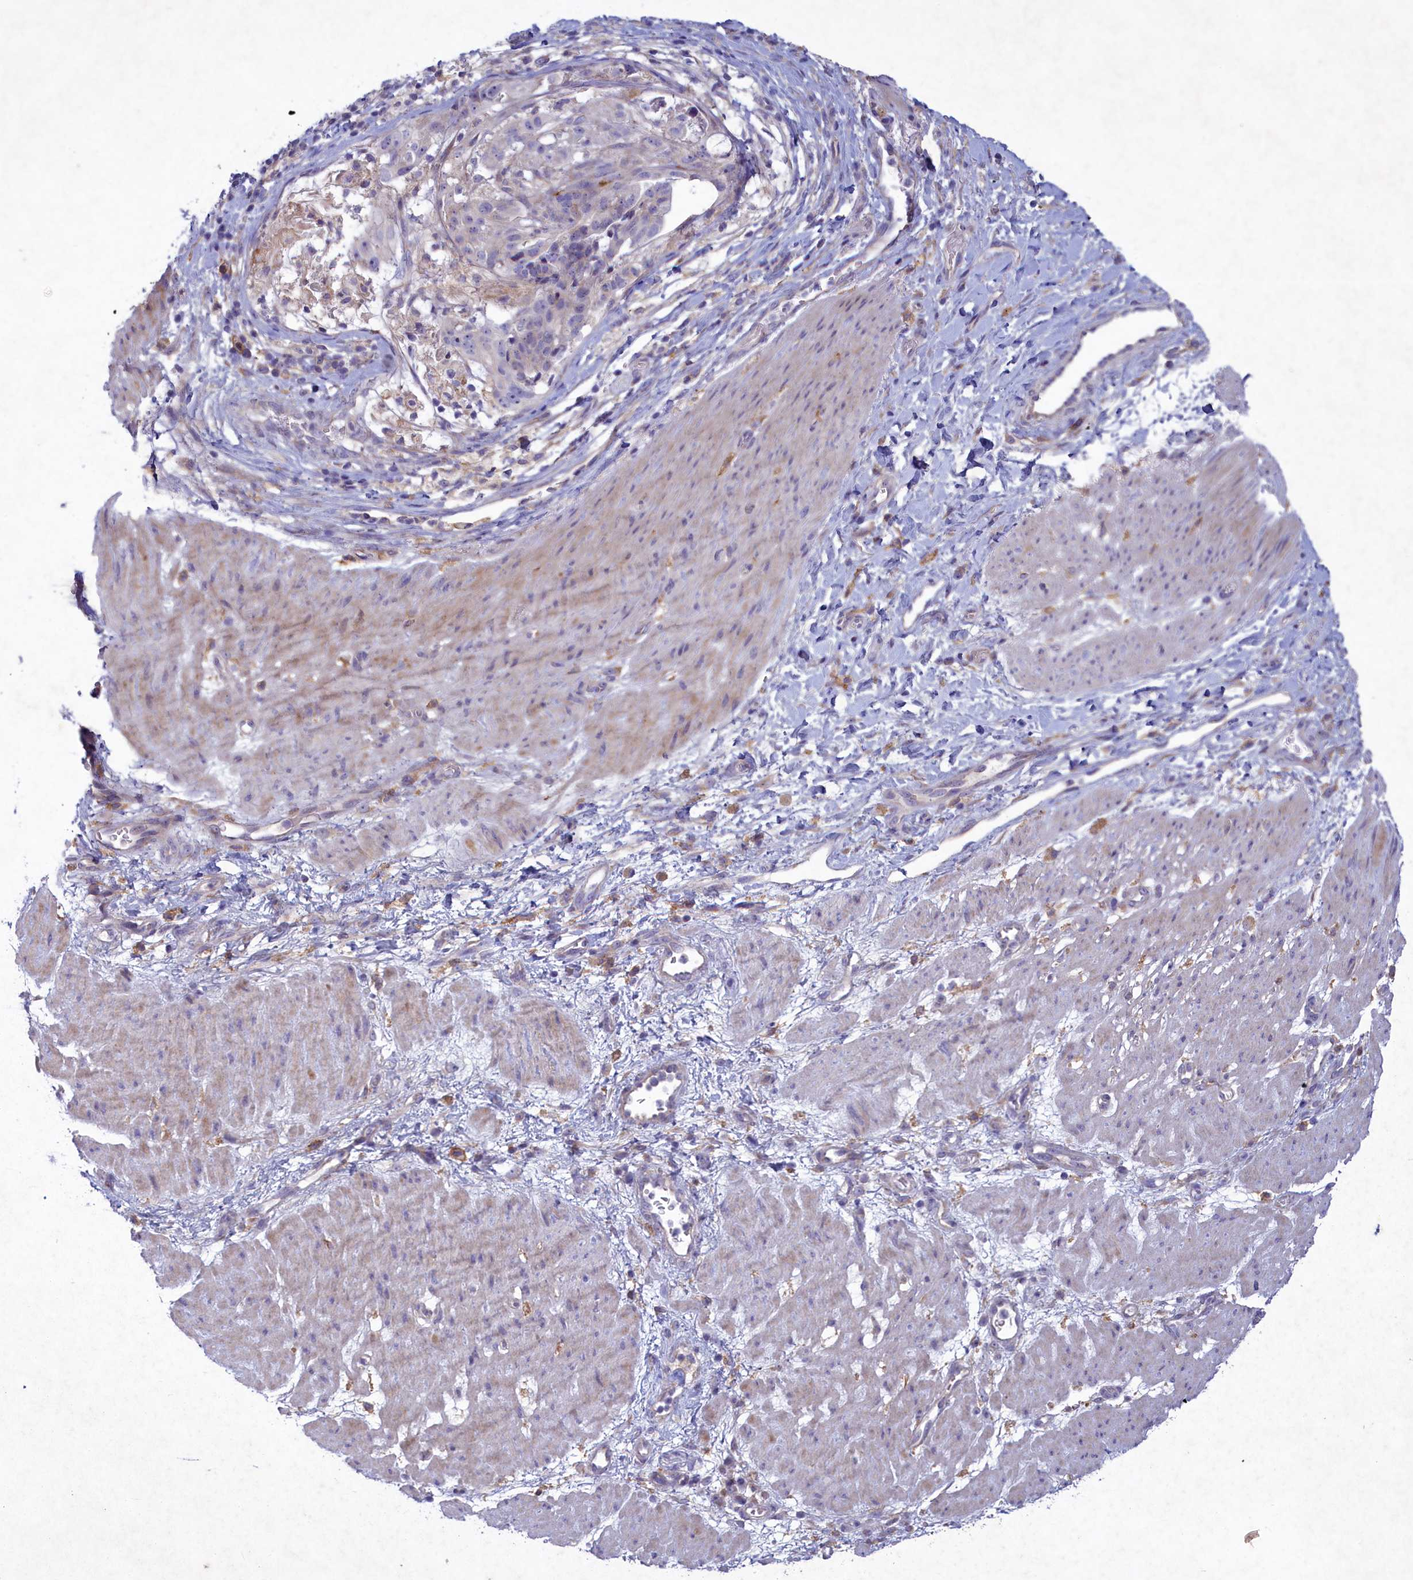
{"staining": {"intensity": "negative", "quantity": "none", "location": "none"}, "tissue": "stomach cancer", "cell_type": "Tumor cells", "image_type": "cancer", "snomed": [{"axis": "morphology", "description": "Adenocarcinoma, NOS"}, {"axis": "topography", "description": "Stomach"}], "caption": "Stomach cancer was stained to show a protein in brown. There is no significant staining in tumor cells.", "gene": "PLEKHG6", "patient": {"sex": "male", "age": 48}}